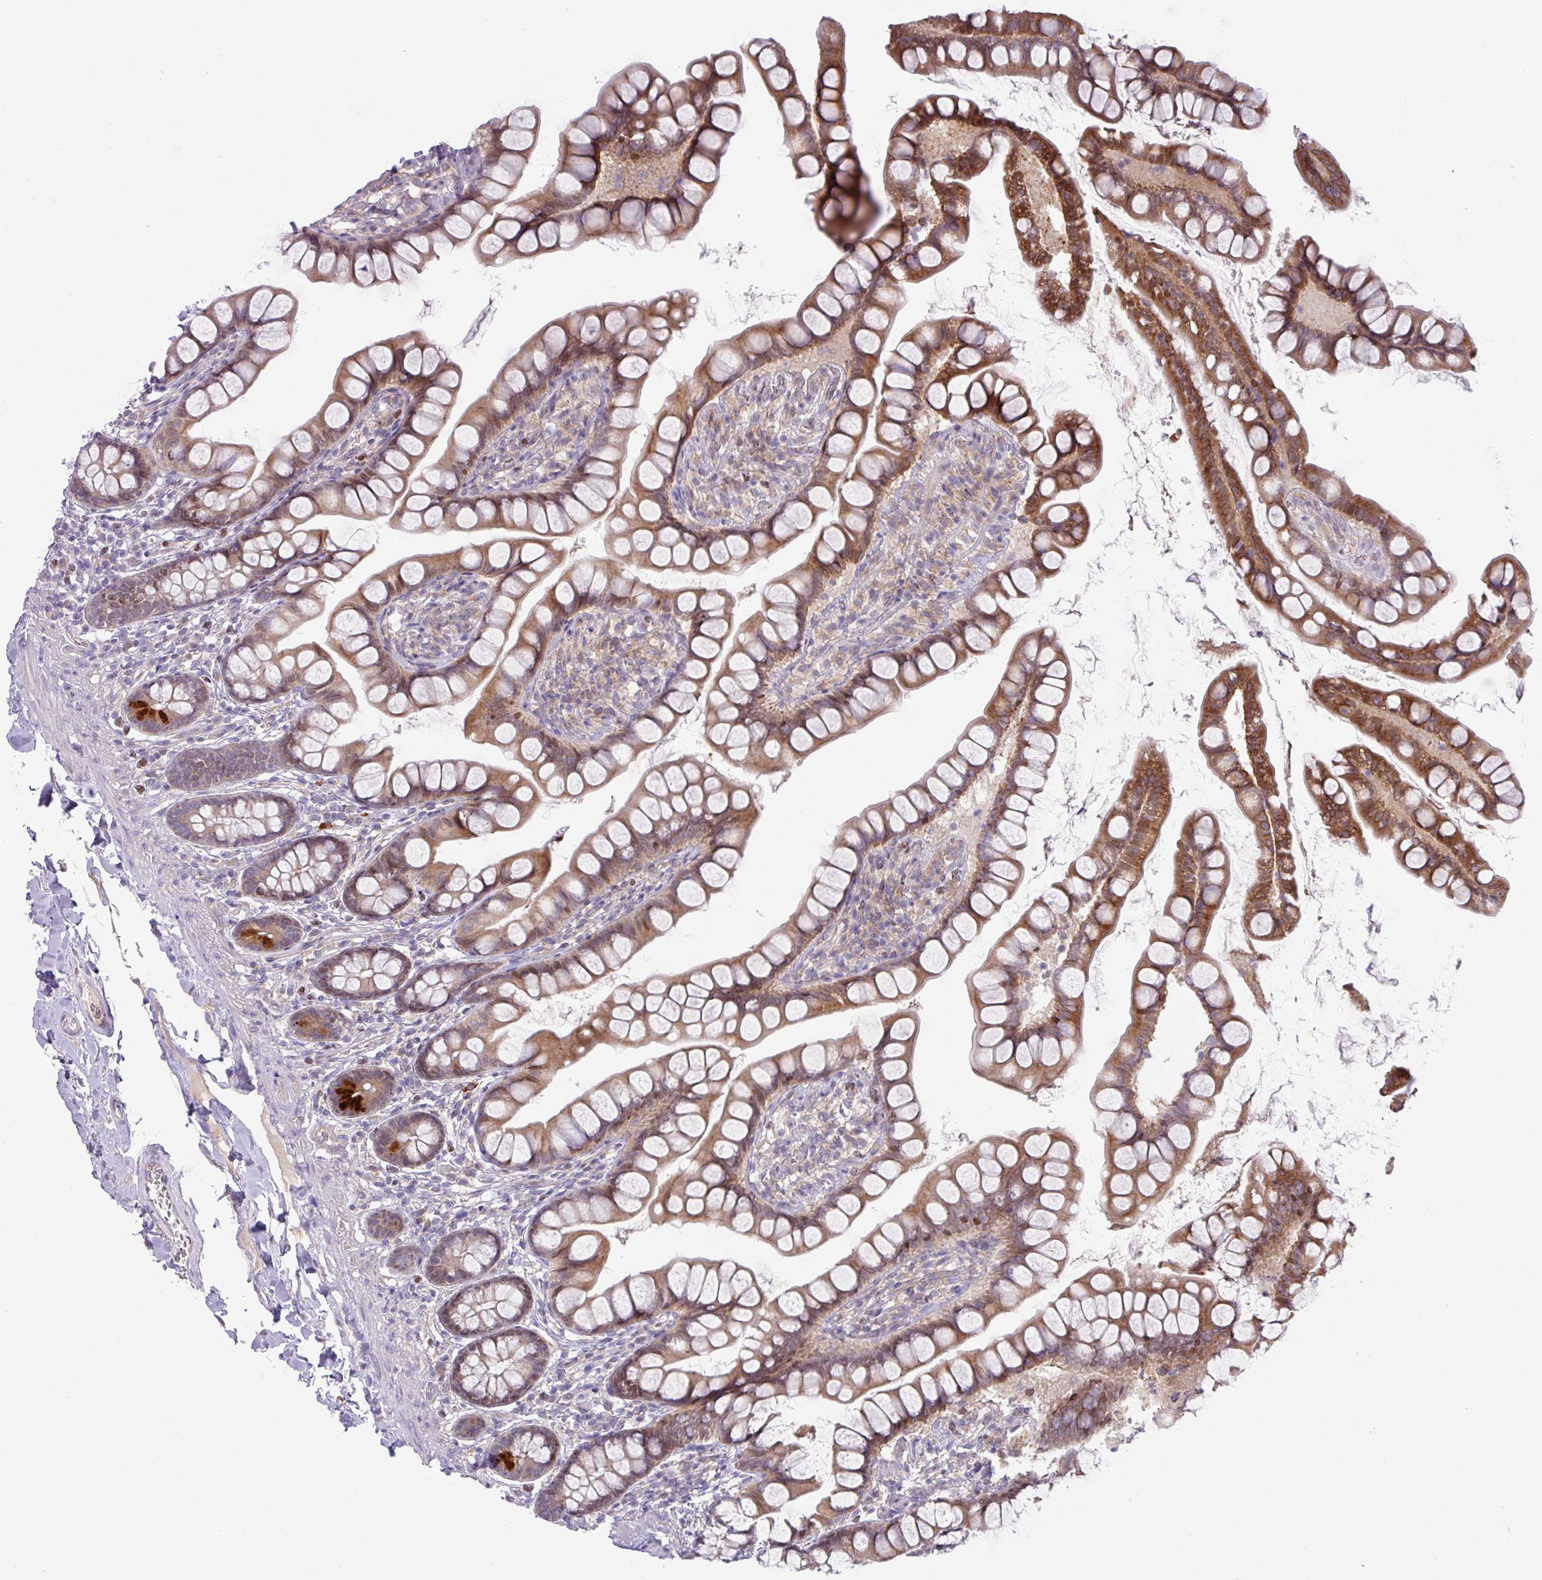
{"staining": {"intensity": "moderate", "quantity": ">75%", "location": "cytoplasmic/membranous"}, "tissue": "small intestine", "cell_type": "Glandular cells", "image_type": "normal", "snomed": [{"axis": "morphology", "description": "Normal tissue, NOS"}, {"axis": "topography", "description": "Small intestine"}], "caption": "A high-resolution photomicrograph shows immunohistochemistry (IHC) staining of benign small intestine, which exhibits moderate cytoplasmic/membranous expression in about >75% of glandular cells. The staining was performed using DAB to visualize the protein expression in brown, while the nuclei were stained in blue with hematoxylin (Magnification: 20x).", "gene": "ZNF394", "patient": {"sex": "male", "age": 70}}